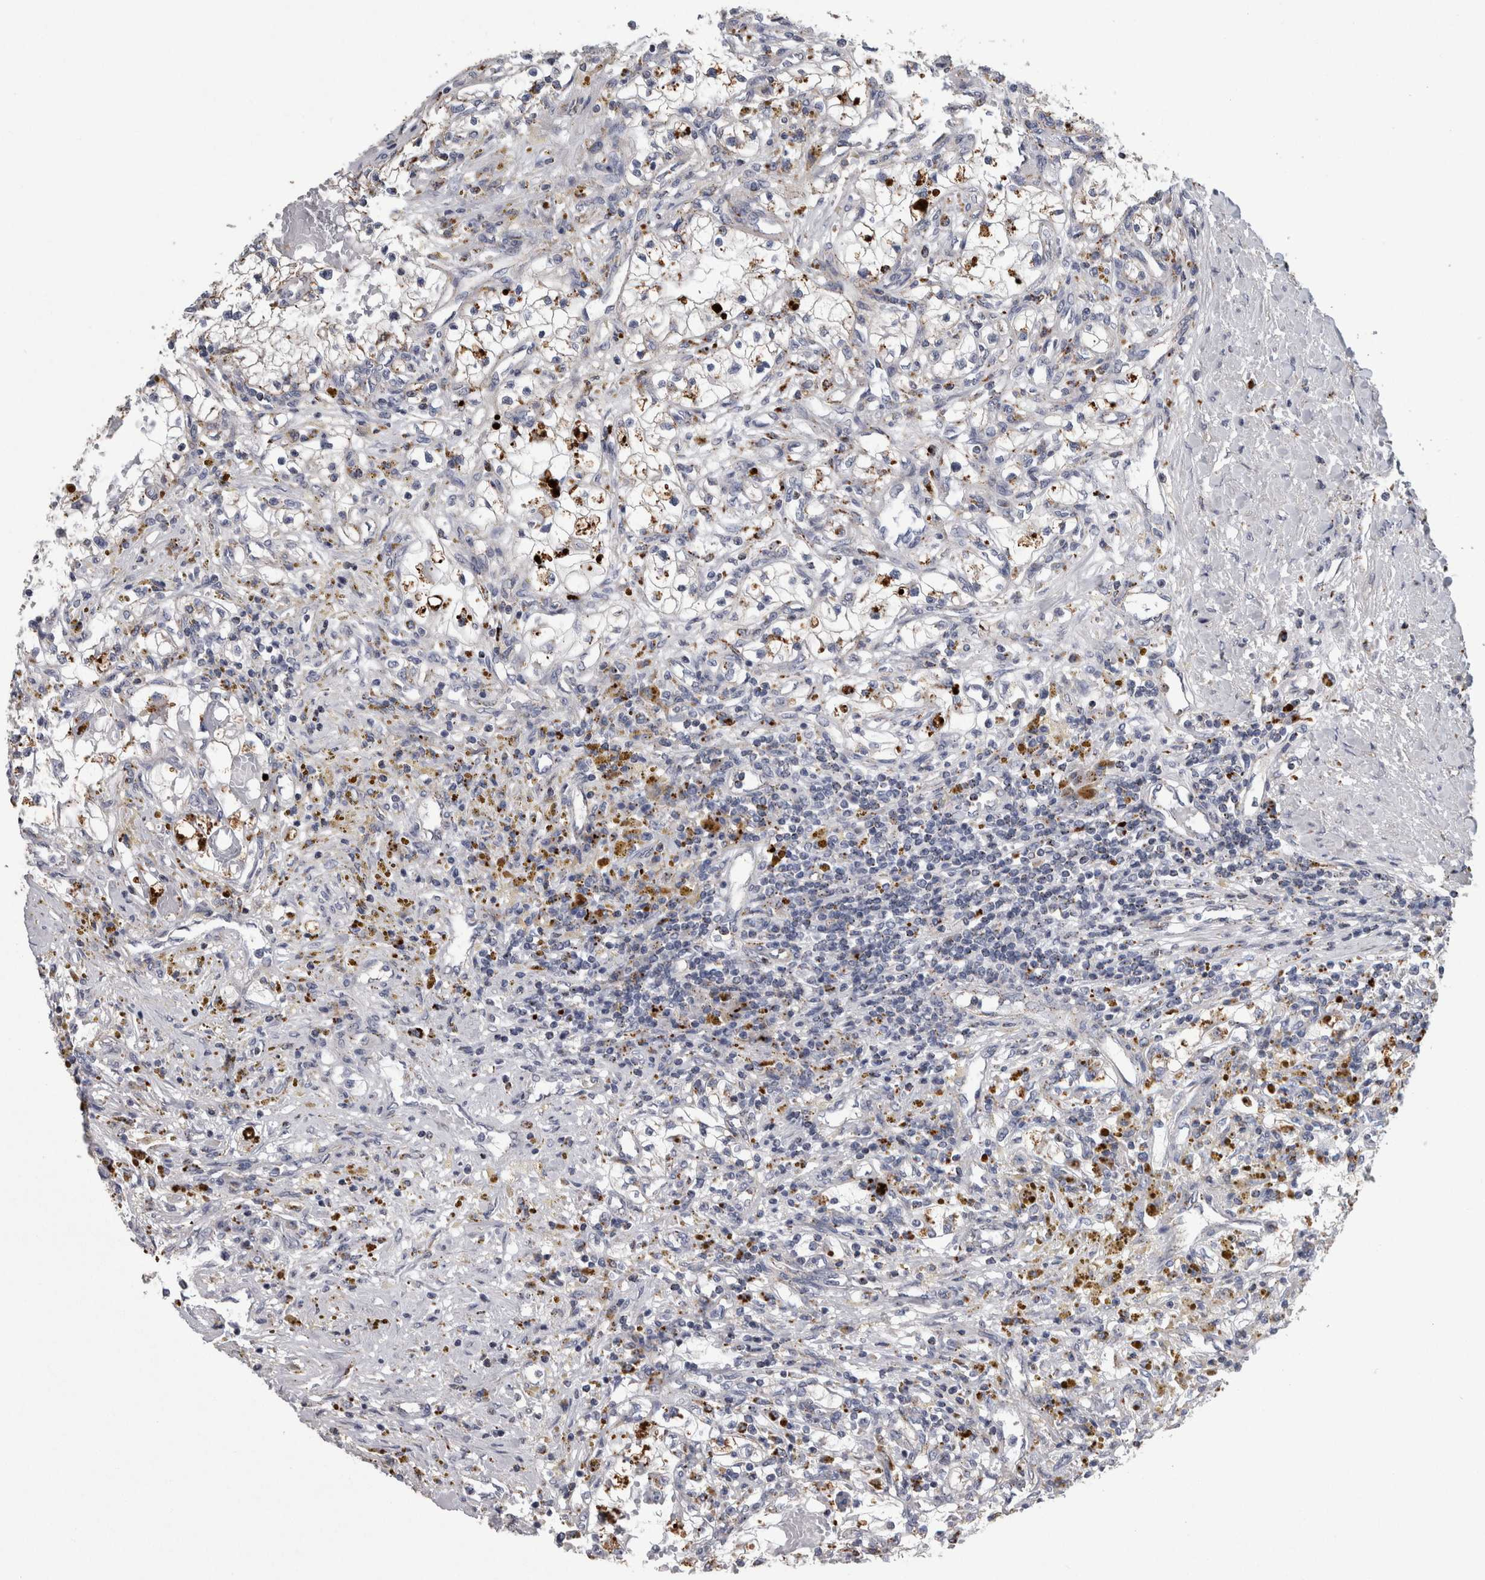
{"staining": {"intensity": "weak", "quantity": "<25%", "location": "cytoplasmic/membranous"}, "tissue": "renal cancer", "cell_type": "Tumor cells", "image_type": "cancer", "snomed": [{"axis": "morphology", "description": "Adenocarcinoma, NOS"}, {"axis": "topography", "description": "Kidney"}], "caption": "Renal cancer (adenocarcinoma) was stained to show a protein in brown. There is no significant positivity in tumor cells.", "gene": "DPP7", "patient": {"sex": "male", "age": 68}}